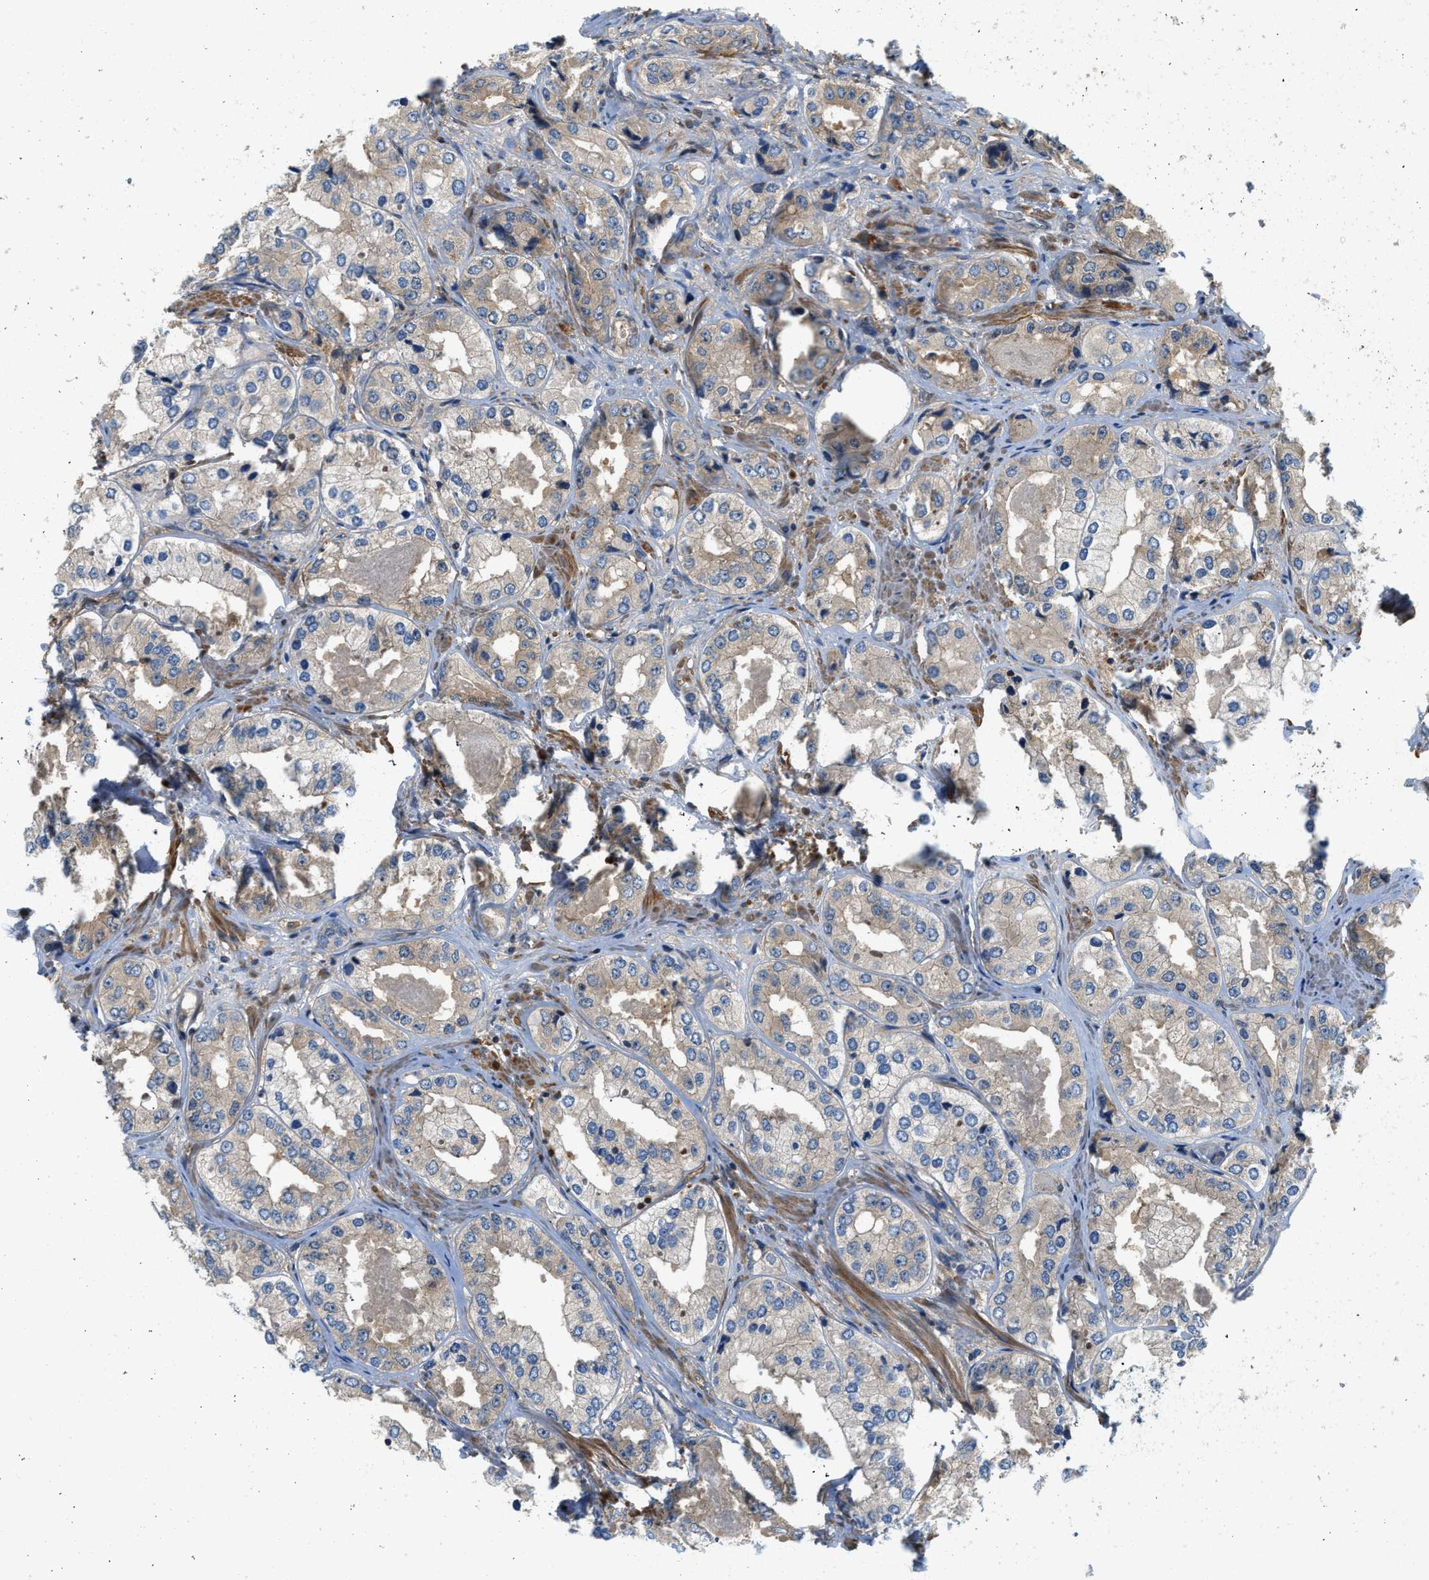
{"staining": {"intensity": "weak", "quantity": "<25%", "location": "cytoplasmic/membranous"}, "tissue": "prostate cancer", "cell_type": "Tumor cells", "image_type": "cancer", "snomed": [{"axis": "morphology", "description": "Adenocarcinoma, High grade"}, {"axis": "topography", "description": "Prostate"}], "caption": "Prostate adenocarcinoma (high-grade) stained for a protein using immunohistochemistry (IHC) demonstrates no expression tumor cells.", "gene": "GPR31", "patient": {"sex": "male", "age": 61}}